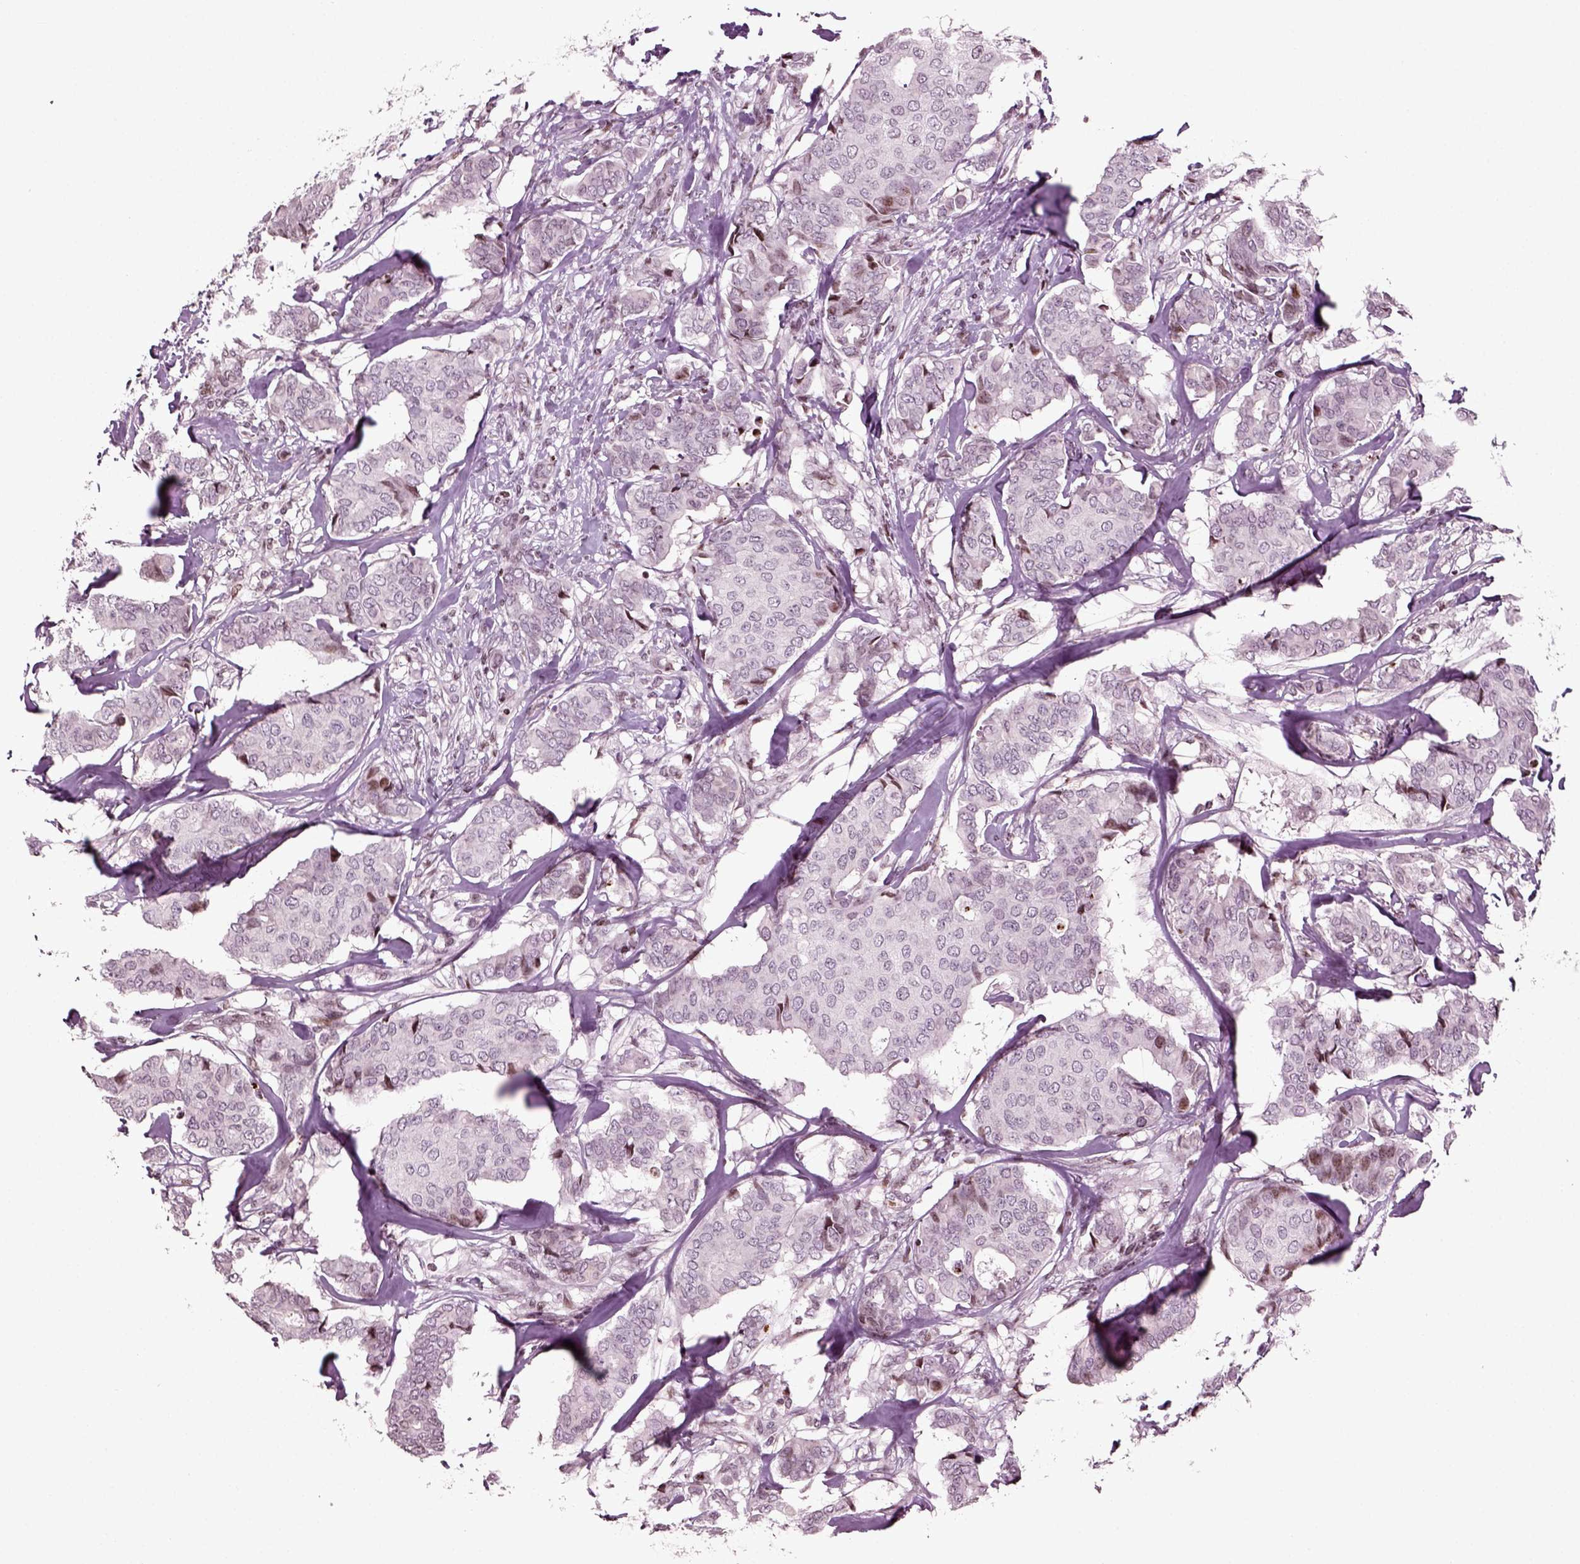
{"staining": {"intensity": "moderate", "quantity": "<25%", "location": "nuclear"}, "tissue": "breast cancer", "cell_type": "Tumor cells", "image_type": "cancer", "snomed": [{"axis": "morphology", "description": "Duct carcinoma"}, {"axis": "topography", "description": "Breast"}], "caption": "An IHC histopathology image of tumor tissue is shown. Protein staining in brown highlights moderate nuclear positivity in breast cancer (invasive ductal carcinoma) within tumor cells.", "gene": "HEYL", "patient": {"sex": "female", "age": 75}}